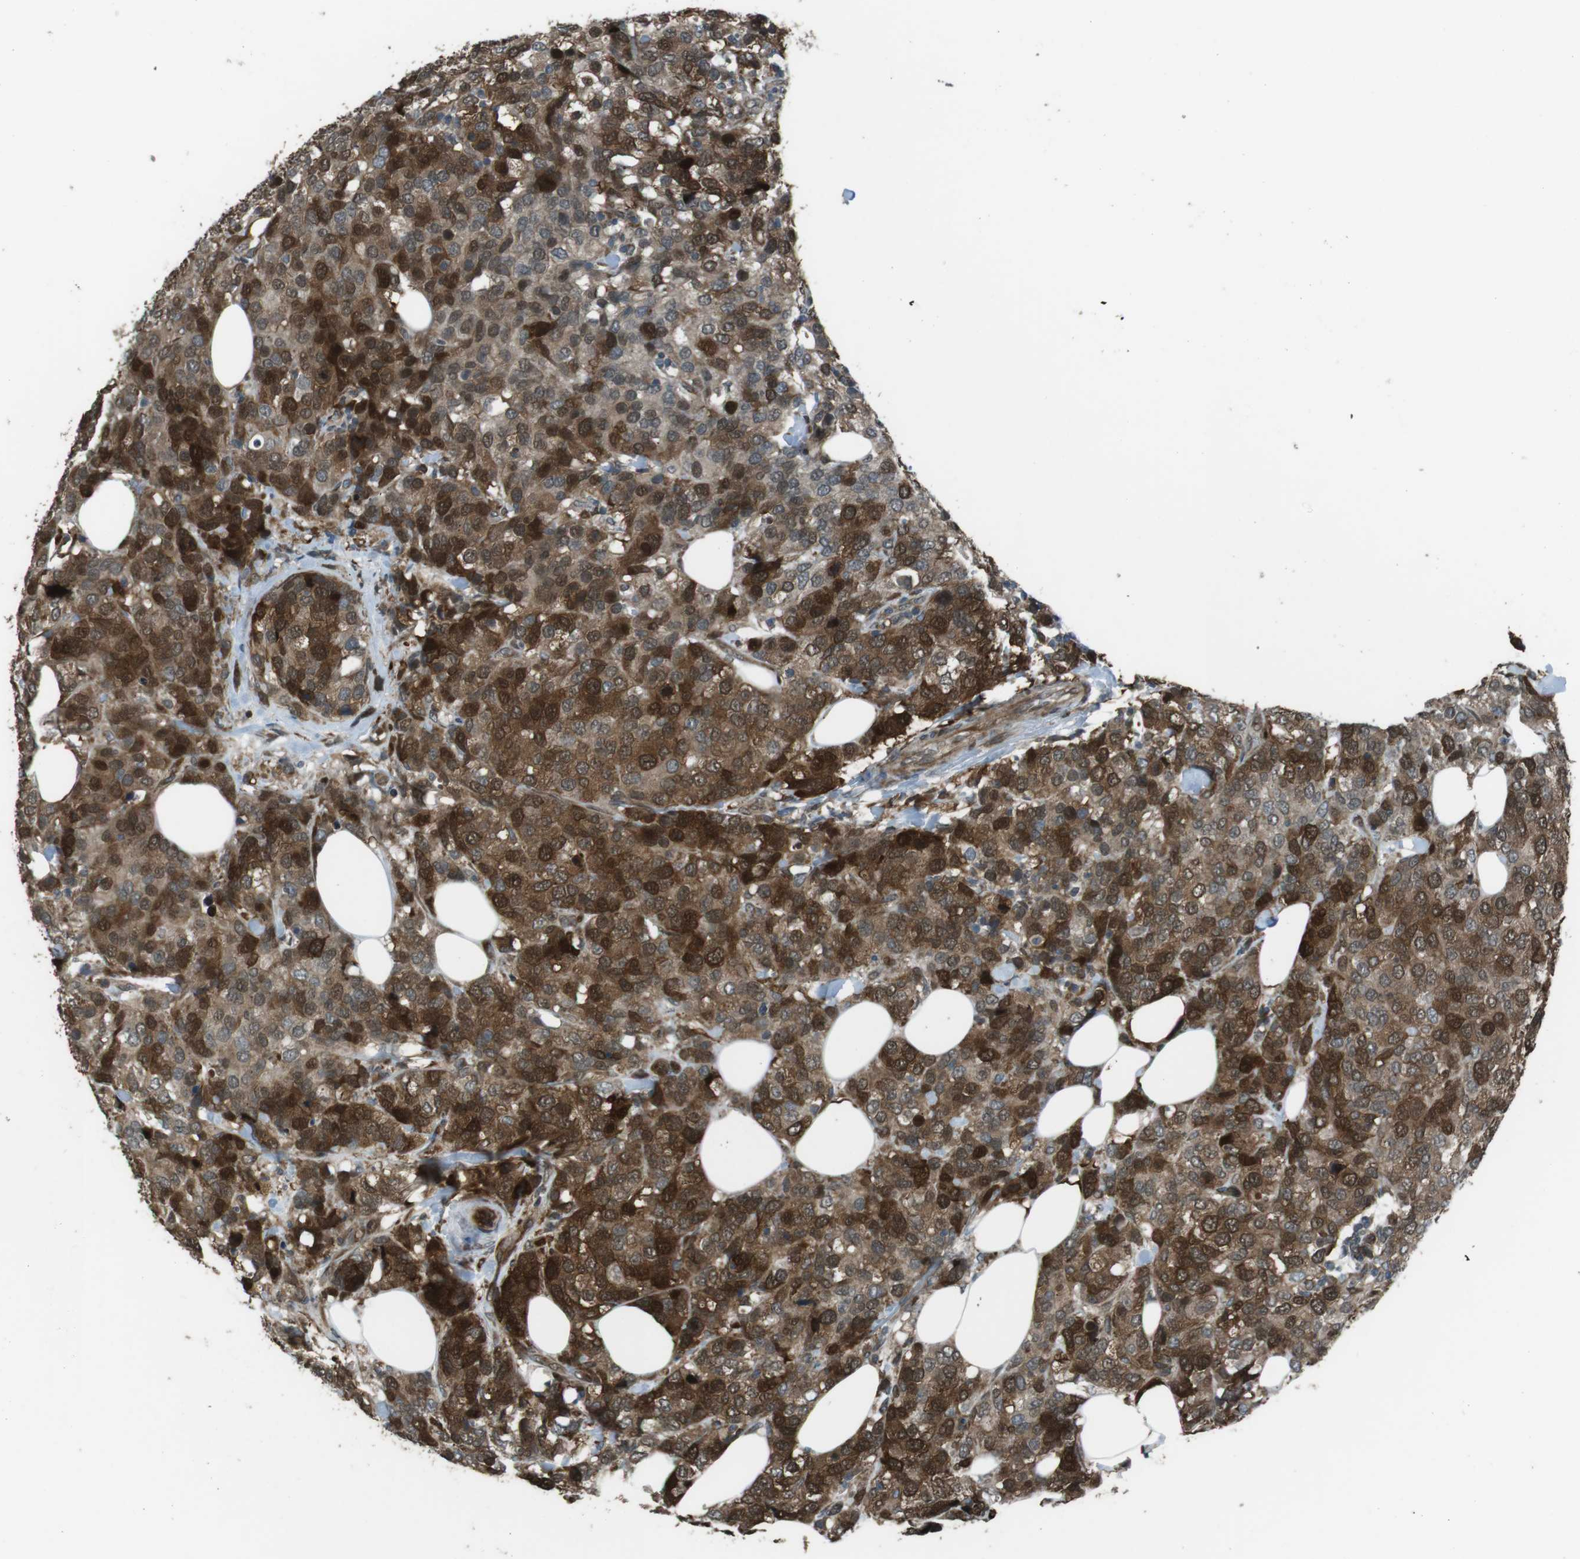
{"staining": {"intensity": "strong", "quantity": ">75%", "location": "cytoplasmic/membranous,nuclear"}, "tissue": "breast cancer", "cell_type": "Tumor cells", "image_type": "cancer", "snomed": [{"axis": "morphology", "description": "Lobular carcinoma"}, {"axis": "topography", "description": "Breast"}], "caption": "This is an image of IHC staining of breast lobular carcinoma, which shows strong positivity in the cytoplasmic/membranous and nuclear of tumor cells.", "gene": "ZNF330", "patient": {"sex": "female", "age": 59}}